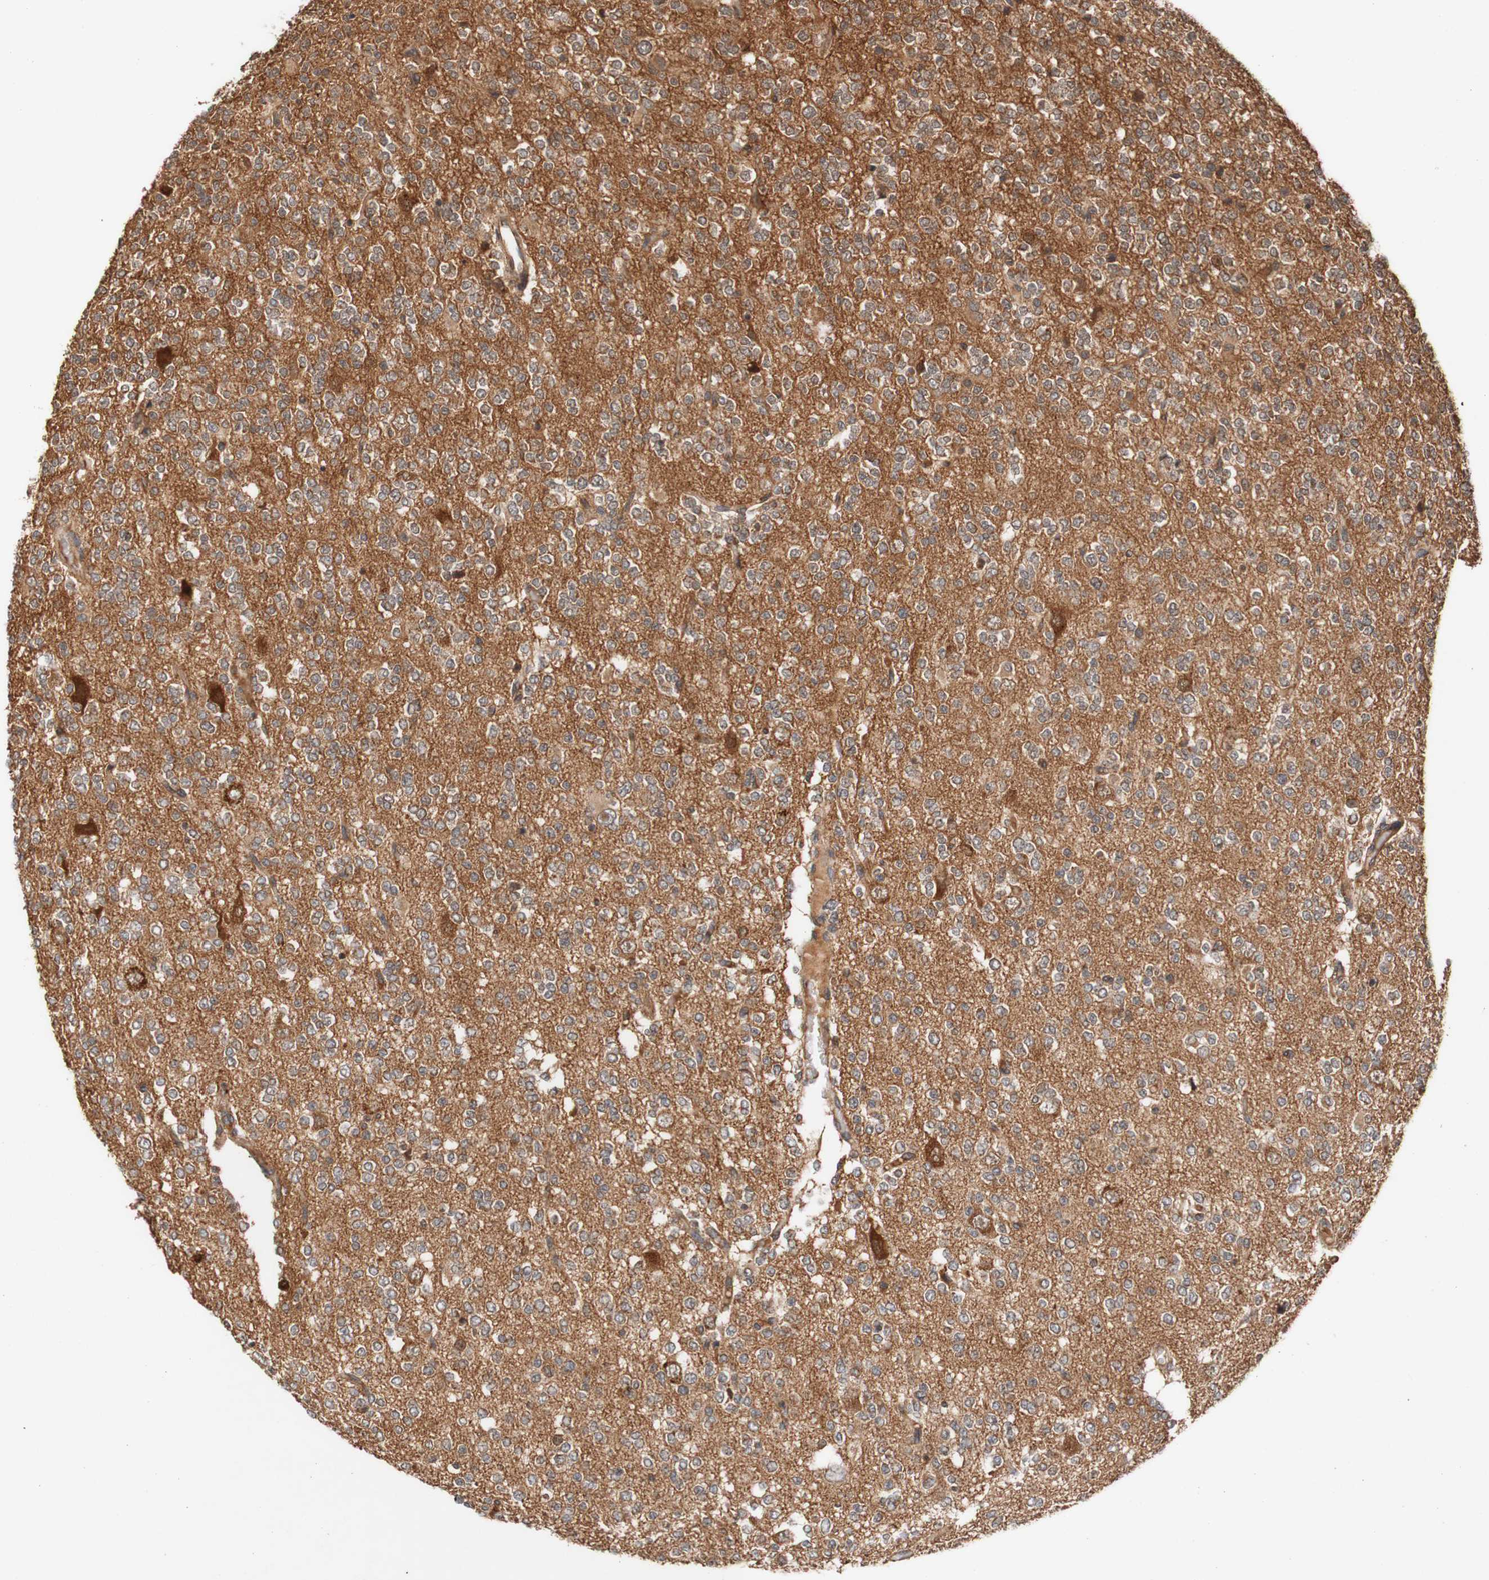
{"staining": {"intensity": "weak", "quantity": "25%-75%", "location": "cytoplasmic/membranous"}, "tissue": "glioma", "cell_type": "Tumor cells", "image_type": "cancer", "snomed": [{"axis": "morphology", "description": "Glioma, malignant, Low grade"}, {"axis": "topography", "description": "Brain"}], "caption": "This is a micrograph of immunohistochemistry (IHC) staining of glioma, which shows weak expression in the cytoplasmic/membranous of tumor cells.", "gene": "PIN1", "patient": {"sex": "male", "age": 38}}